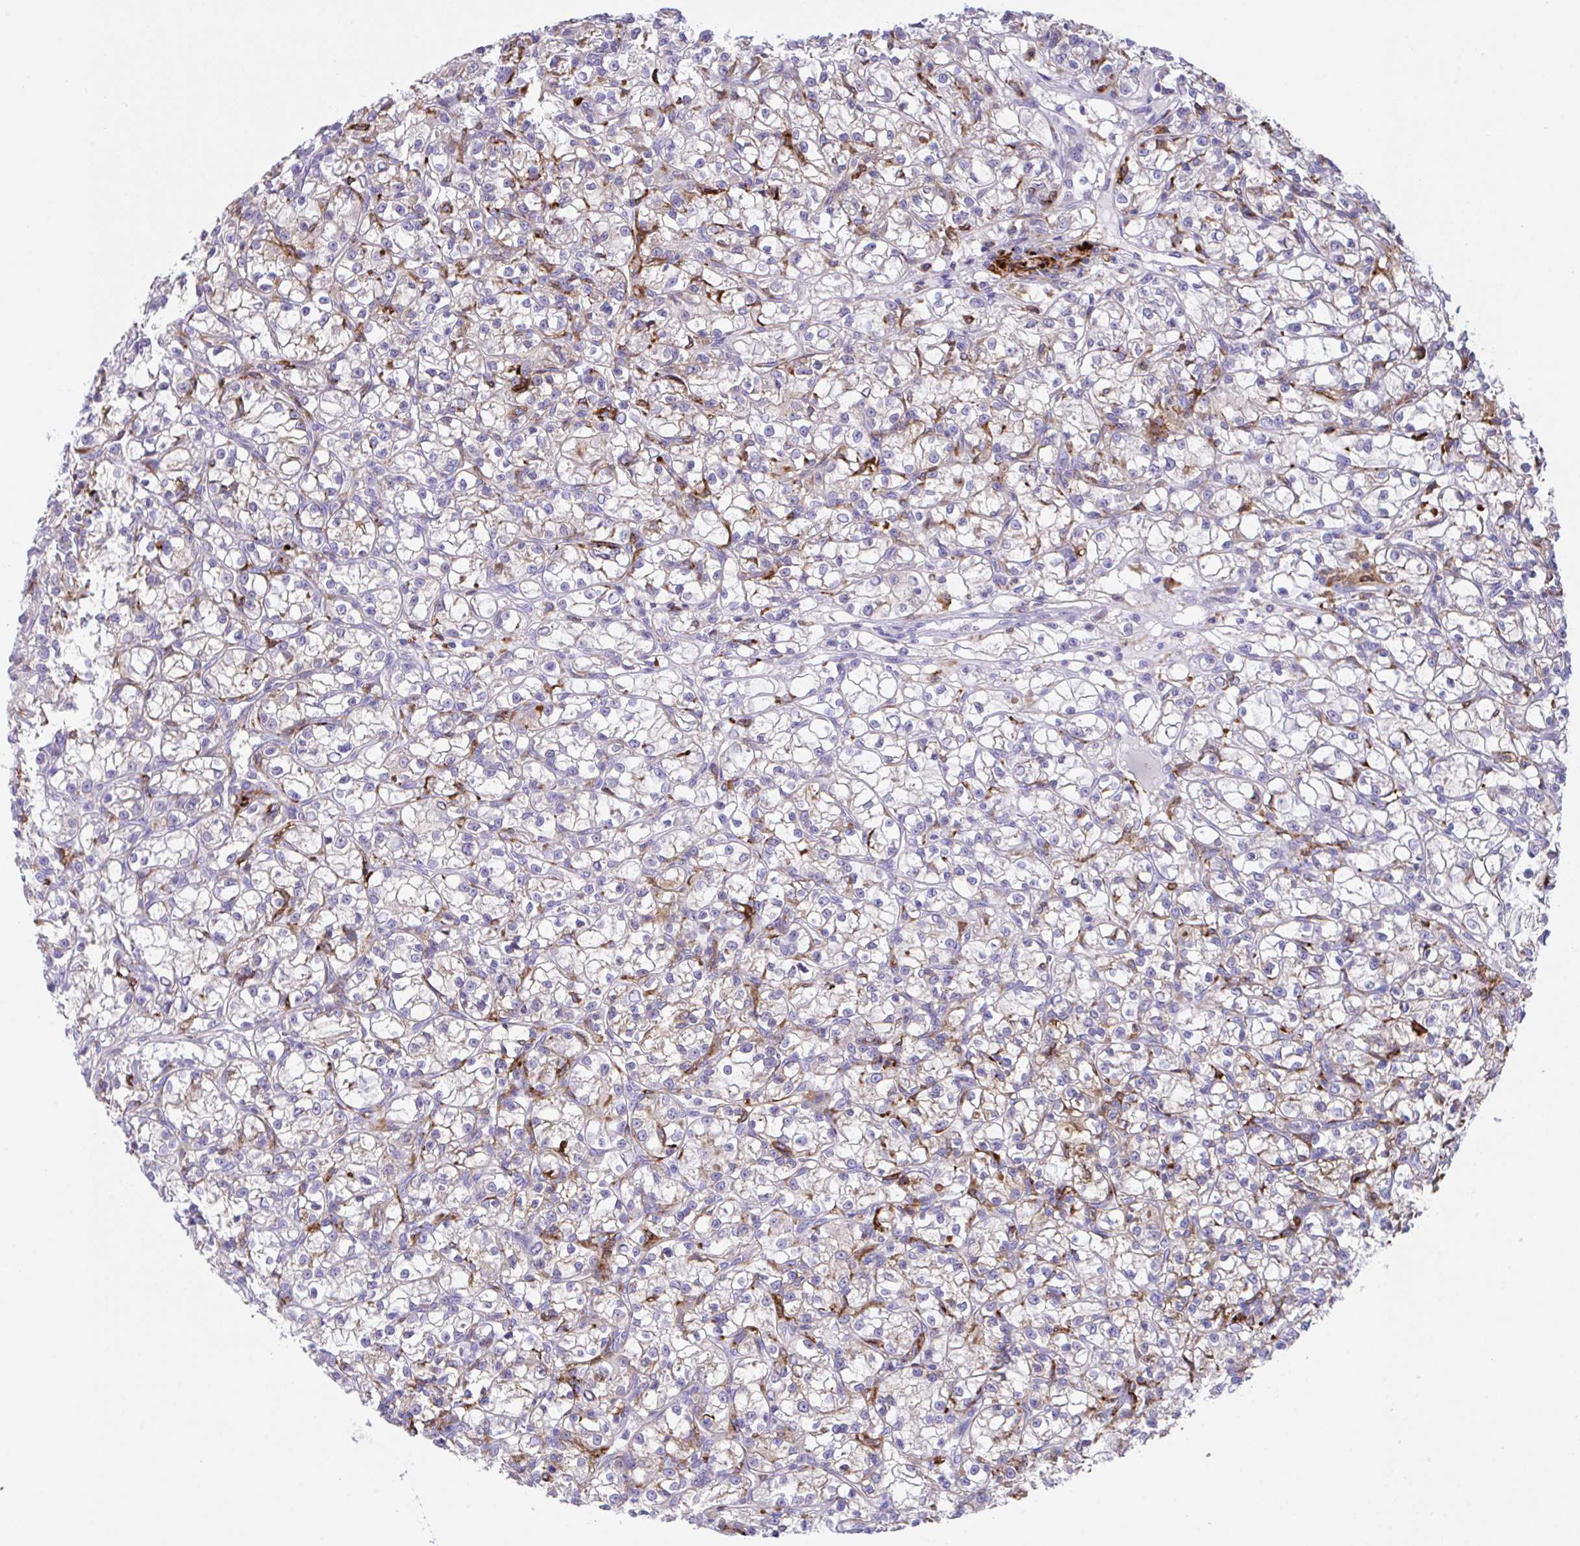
{"staining": {"intensity": "negative", "quantity": "none", "location": "none"}, "tissue": "renal cancer", "cell_type": "Tumor cells", "image_type": "cancer", "snomed": [{"axis": "morphology", "description": "Adenocarcinoma, NOS"}, {"axis": "topography", "description": "Kidney"}], "caption": "This is an immunohistochemistry histopathology image of renal adenocarcinoma. There is no staining in tumor cells.", "gene": "HACD4", "patient": {"sex": "female", "age": 59}}